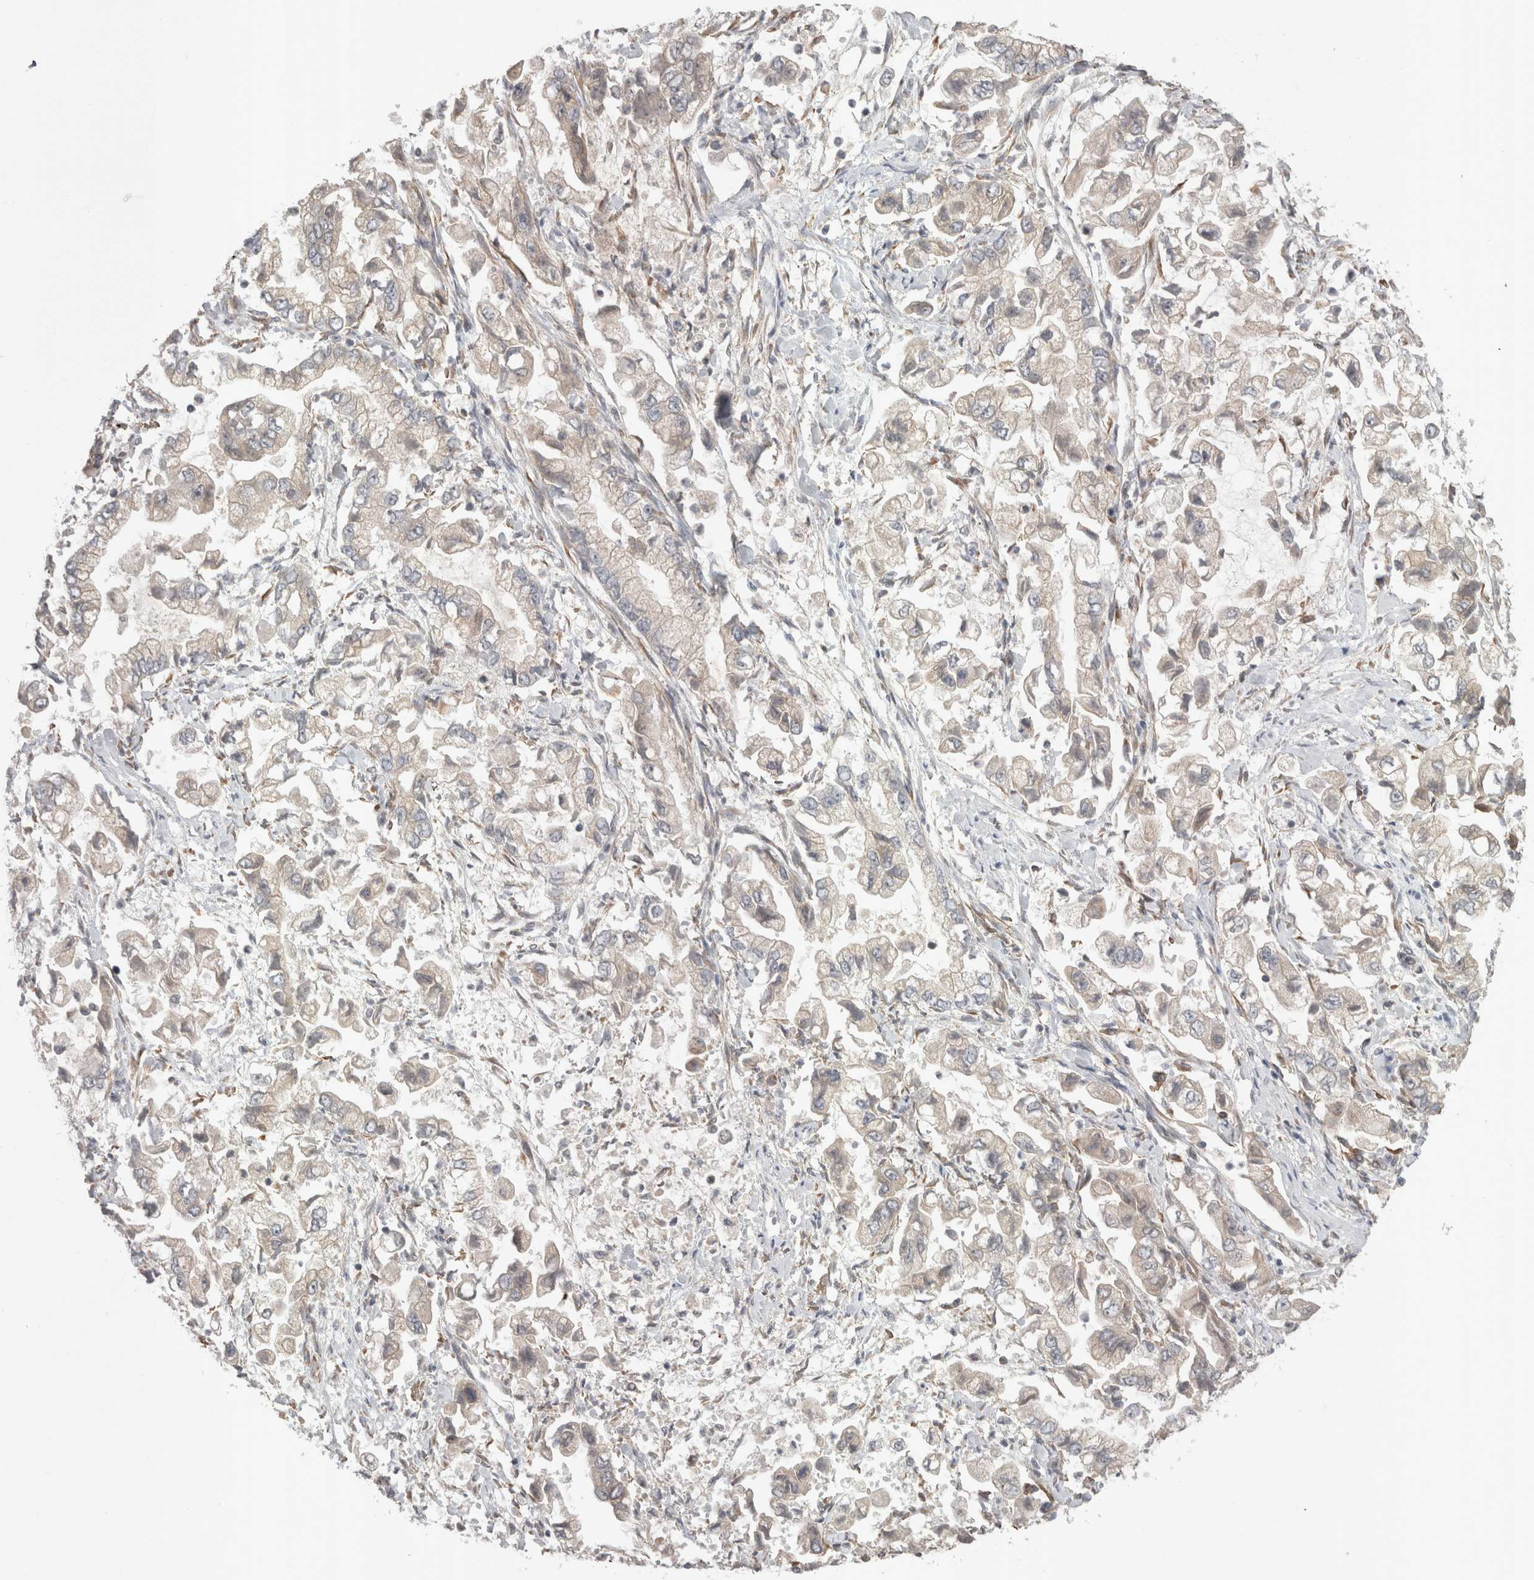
{"staining": {"intensity": "weak", "quantity": "<25%", "location": "cytoplasmic/membranous"}, "tissue": "stomach cancer", "cell_type": "Tumor cells", "image_type": "cancer", "snomed": [{"axis": "morphology", "description": "Normal tissue, NOS"}, {"axis": "morphology", "description": "Adenocarcinoma, NOS"}, {"axis": "topography", "description": "Stomach"}], "caption": "Stomach adenocarcinoma stained for a protein using immunohistochemistry displays no positivity tumor cells.", "gene": "EXOSC4", "patient": {"sex": "male", "age": 62}}